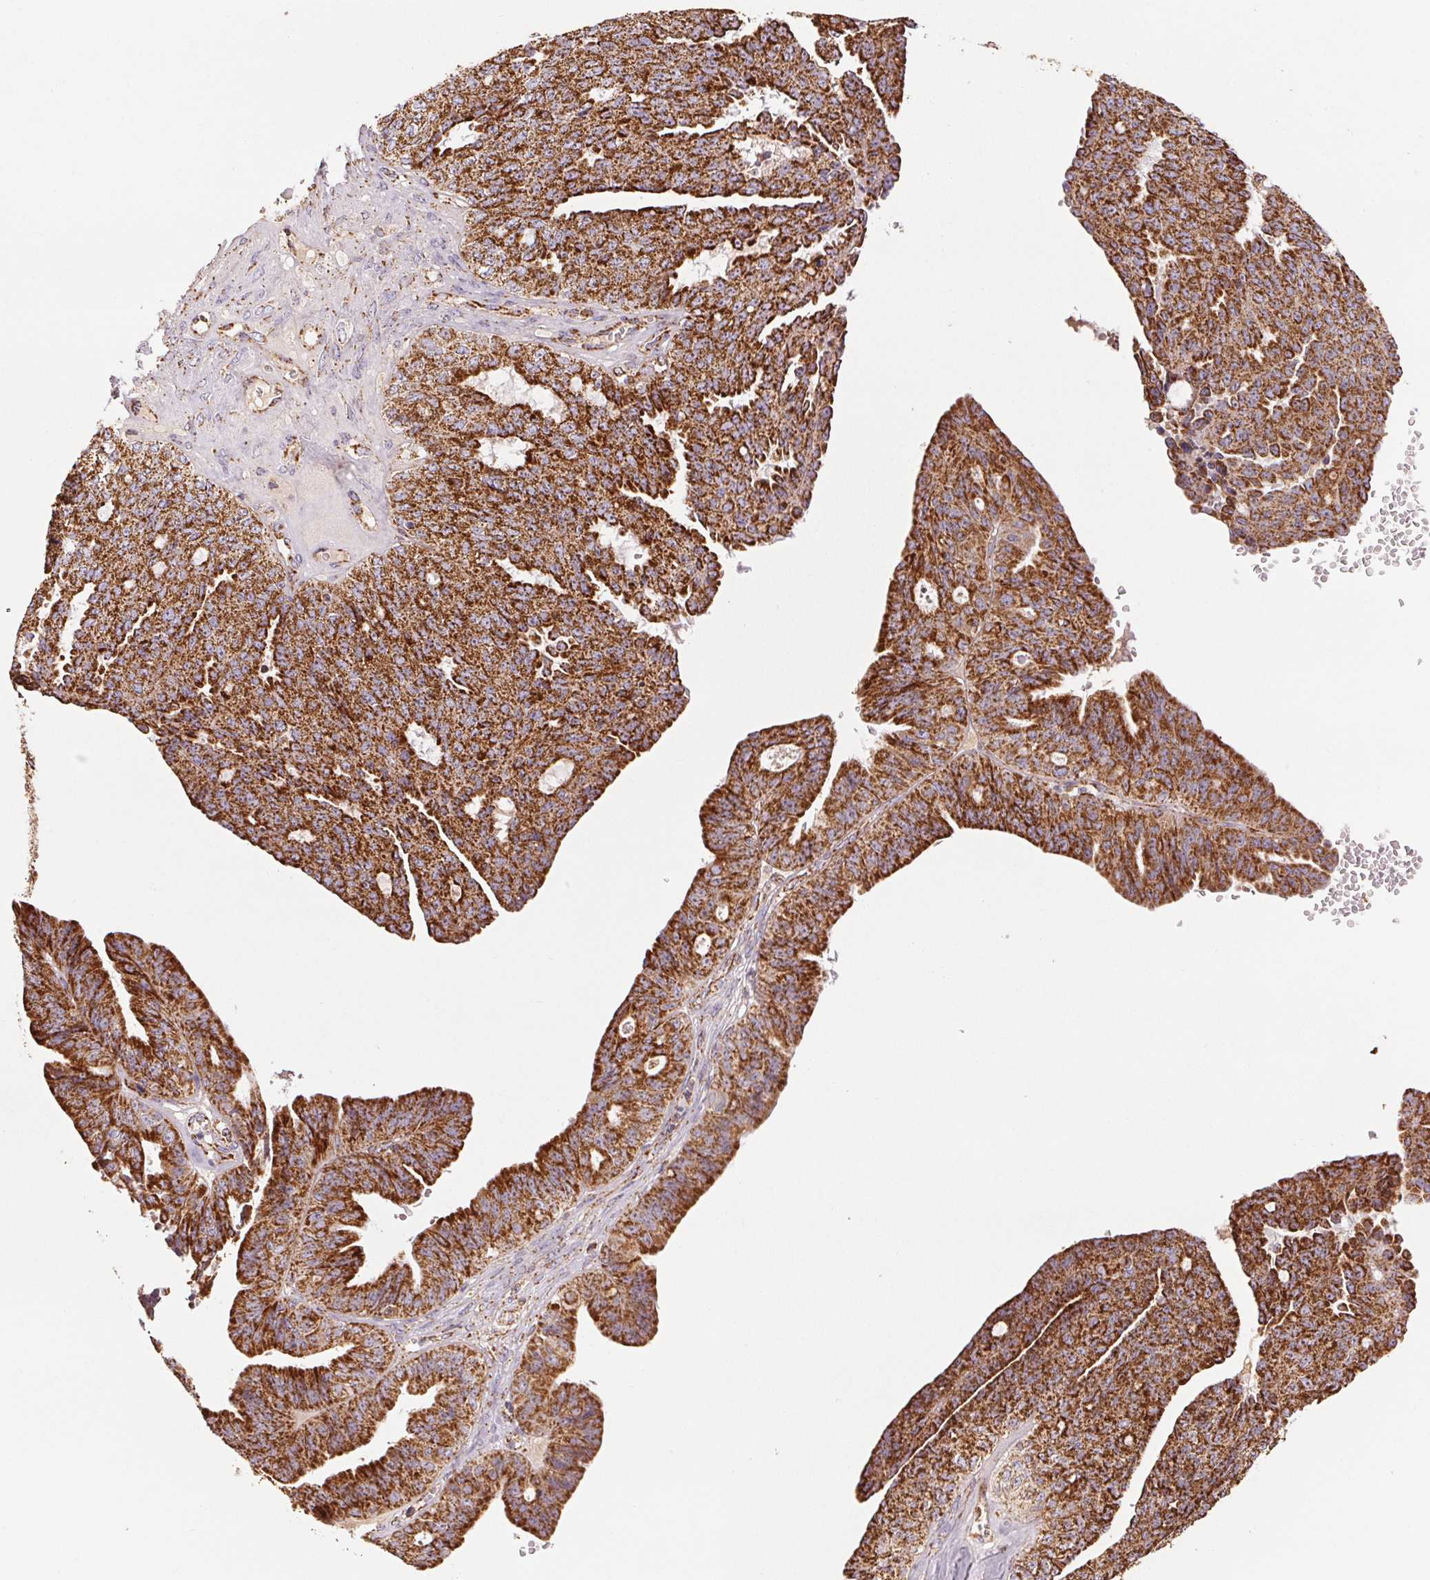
{"staining": {"intensity": "strong", "quantity": ">75%", "location": "cytoplasmic/membranous"}, "tissue": "ovarian cancer", "cell_type": "Tumor cells", "image_type": "cancer", "snomed": [{"axis": "morphology", "description": "Cystadenocarcinoma, serous, NOS"}, {"axis": "topography", "description": "Ovary"}], "caption": "About >75% of tumor cells in human ovarian serous cystadenocarcinoma exhibit strong cytoplasmic/membranous protein expression as visualized by brown immunohistochemical staining.", "gene": "NDUFS2", "patient": {"sex": "female", "age": 71}}